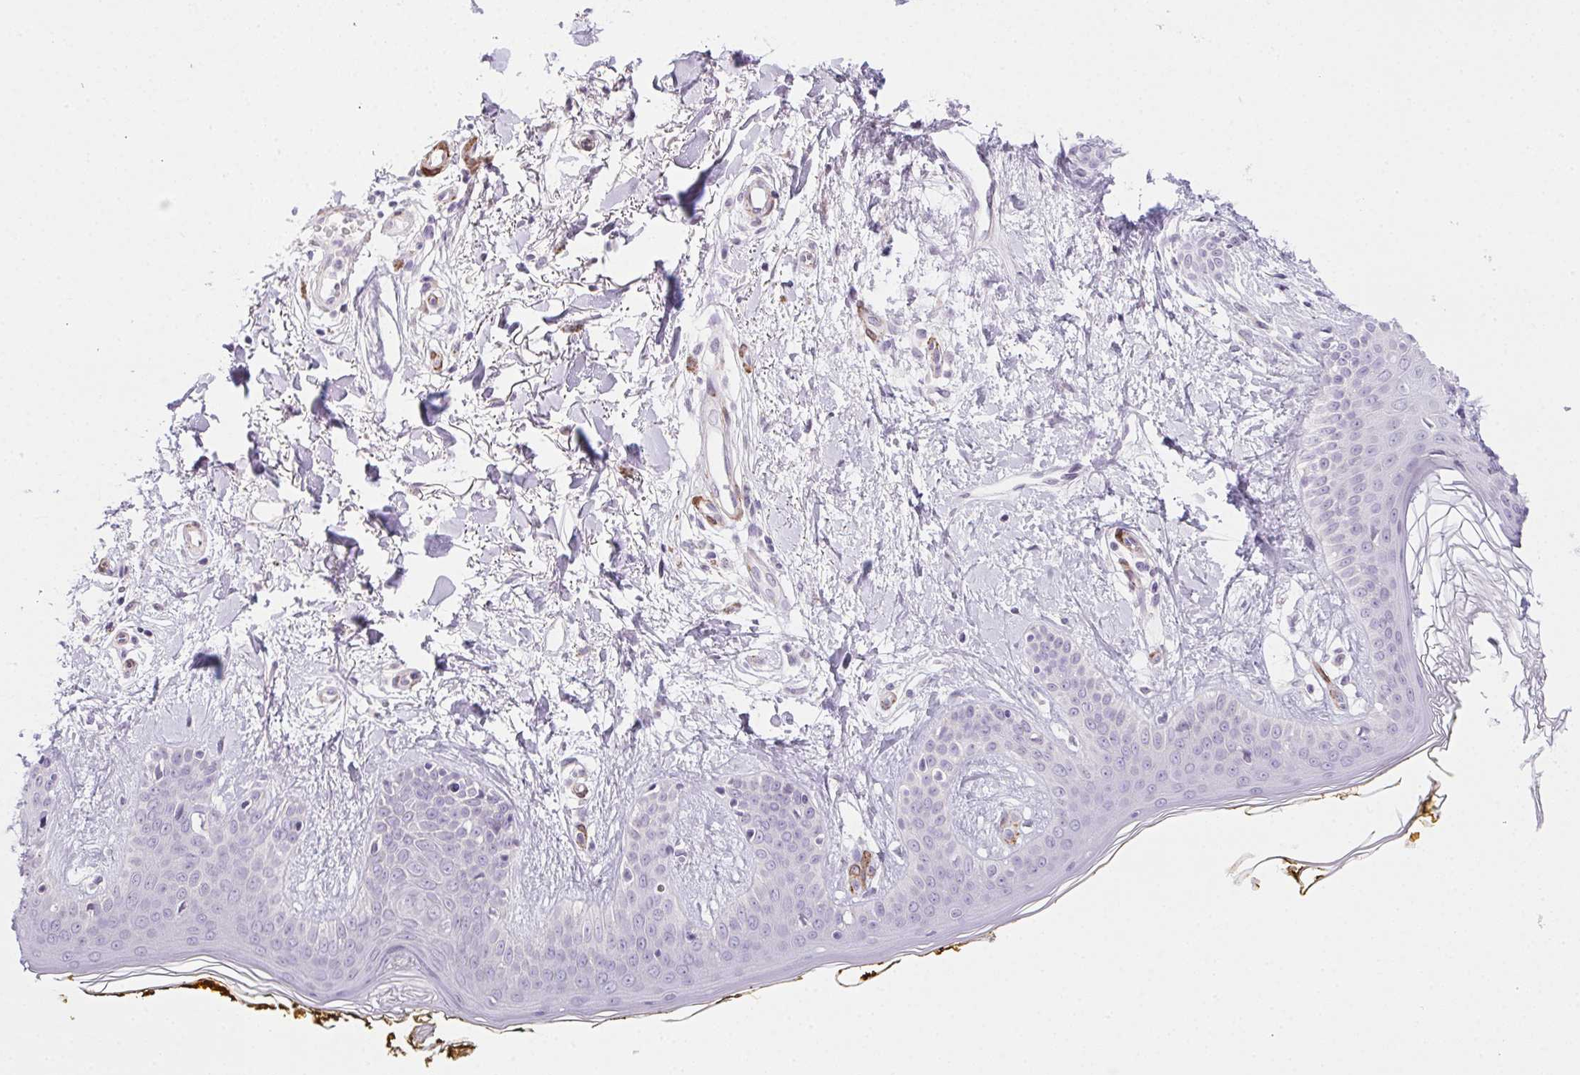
{"staining": {"intensity": "negative", "quantity": "none", "location": "none"}, "tissue": "skin", "cell_type": "Fibroblasts", "image_type": "normal", "snomed": [{"axis": "morphology", "description": "Normal tissue, NOS"}, {"axis": "topography", "description": "Skin"}], "caption": "Immunohistochemical staining of benign skin displays no significant staining in fibroblasts.", "gene": "HRC", "patient": {"sex": "female", "age": 34}}